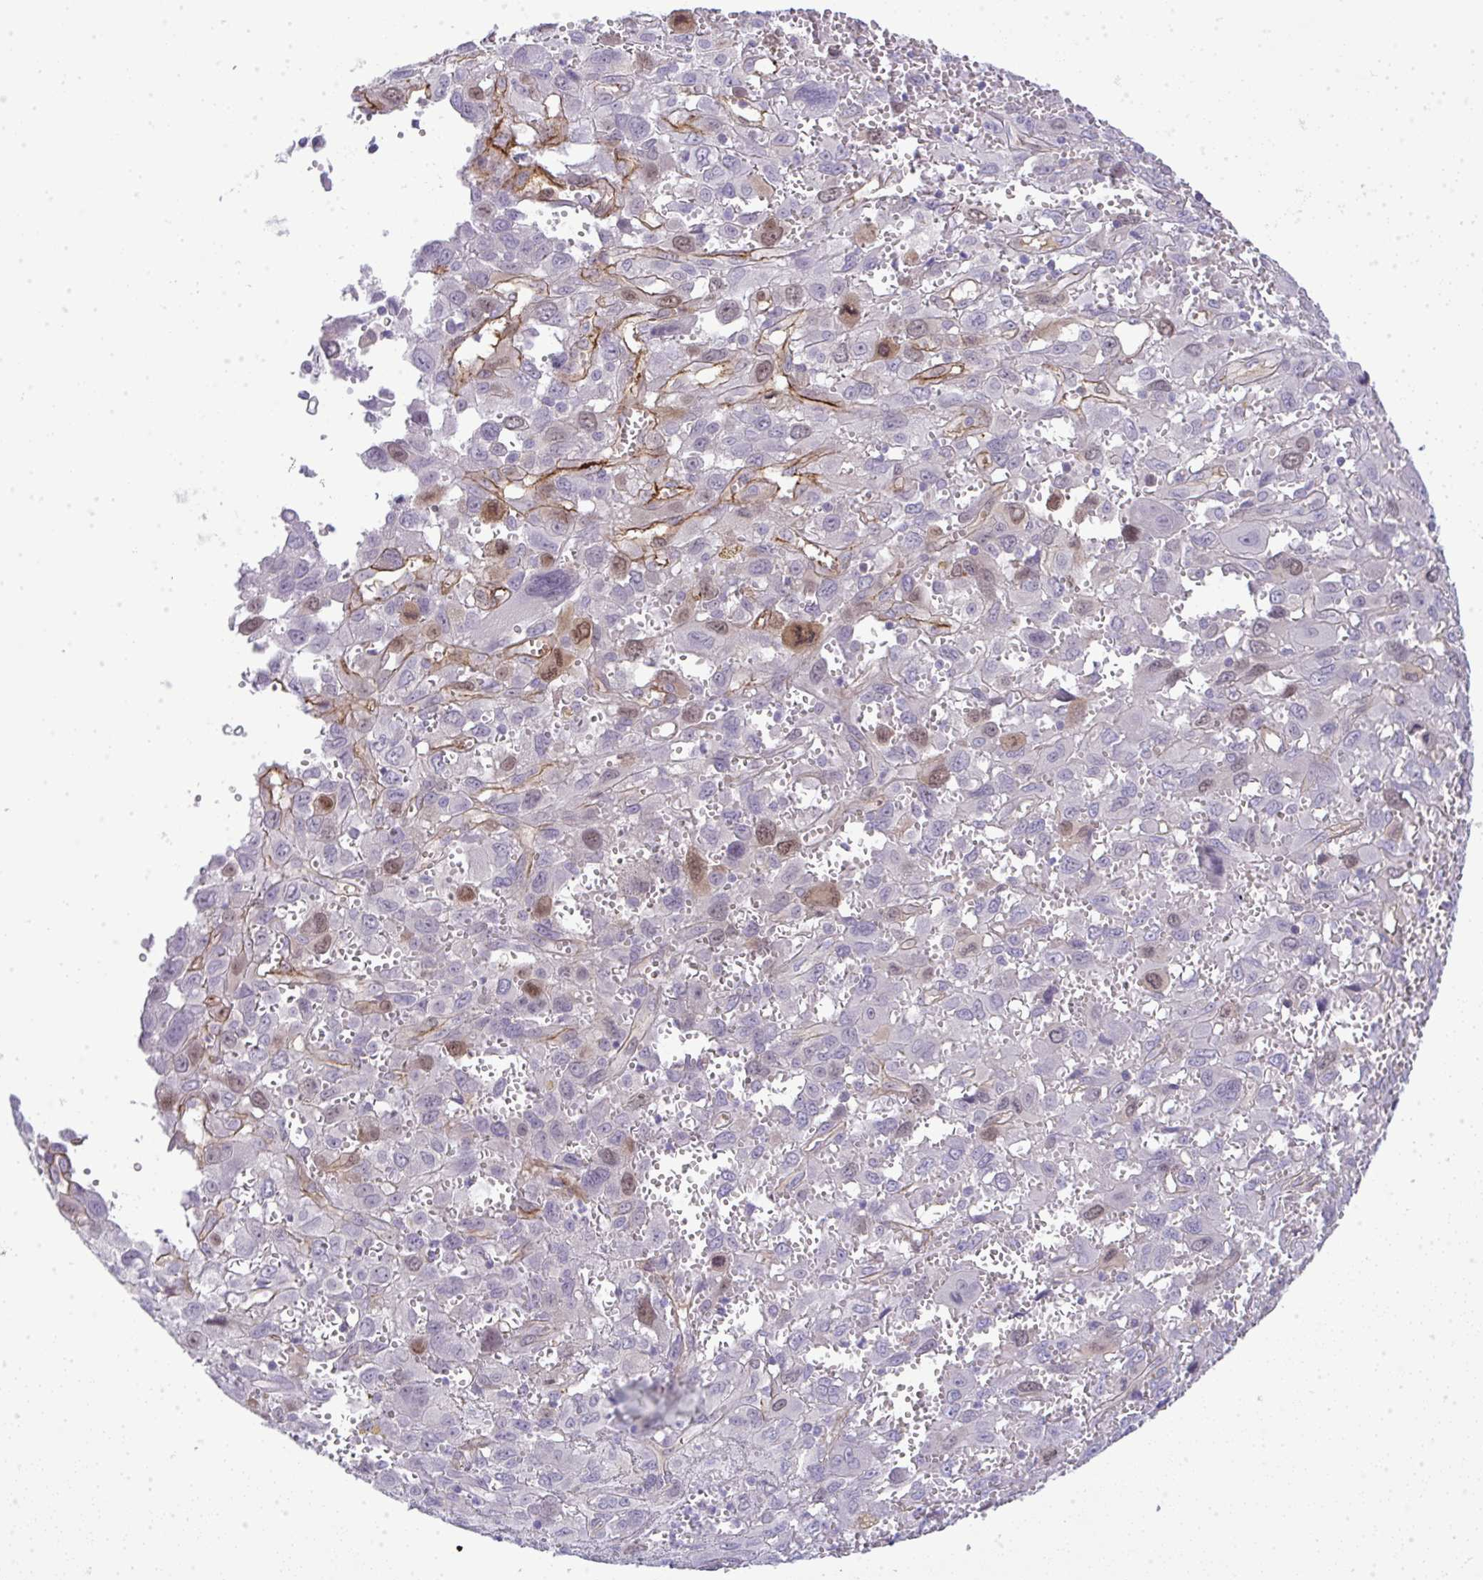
{"staining": {"intensity": "weak", "quantity": "<25%", "location": "cytoplasmic/membranous,nuclear"}, "tissue": "pancreatic cancer", "cell_type": "Tumor cells", "image_type": "cancer", "snomed": [{"axis": "morphology", "description": "Adenocarcinoma, NOS"}, {"axis": "topography", "description": "Pancreas"}], "caption": "Immunohistochemistry photomicrograph of neoplastic tissue: human pancreatic adenocarcinoma stained with DAB shows no significant protein positivity in tumor cells.", "gene": "UBE2S", "patient": {"sex": "female", "age": 47}}